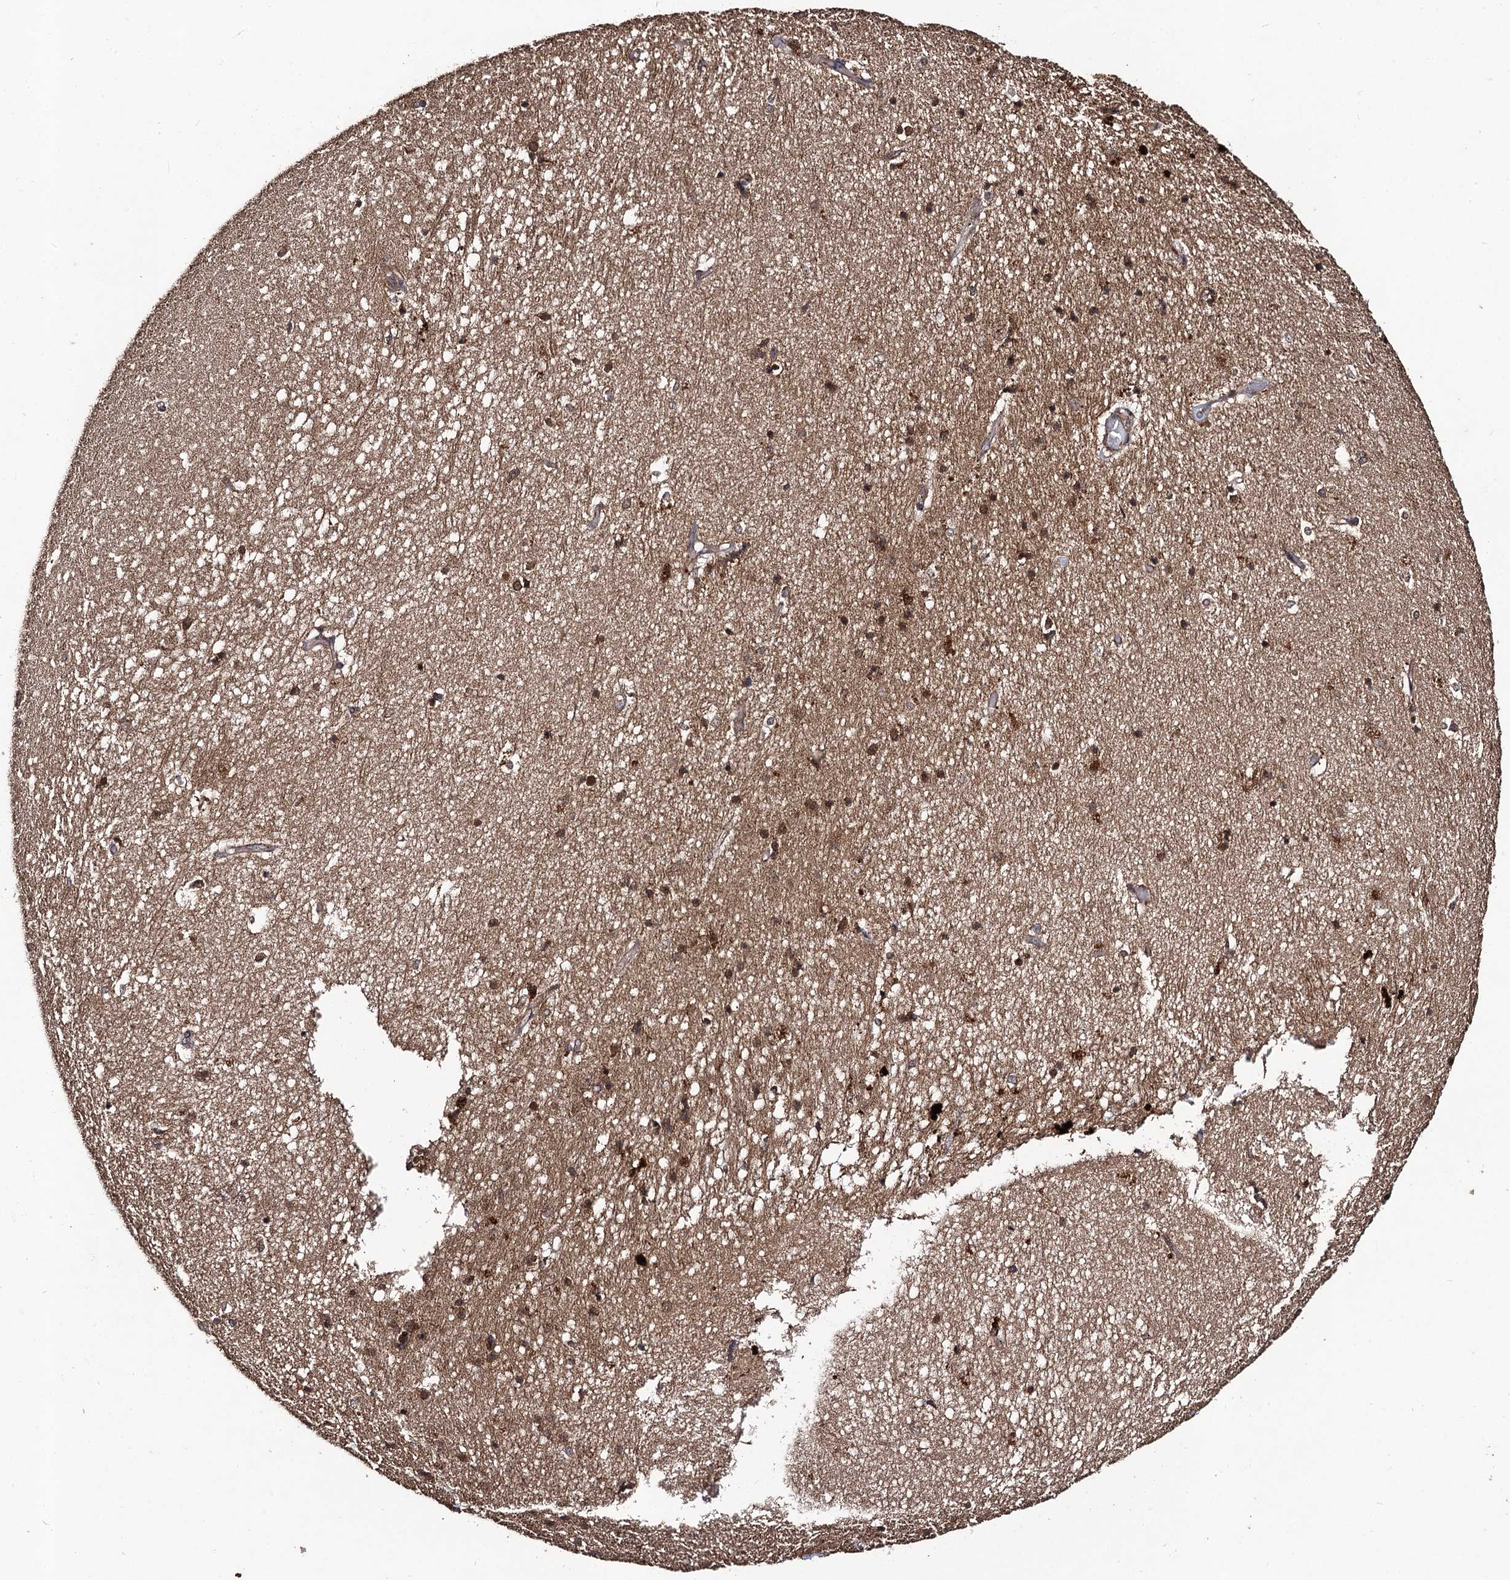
{"staining": {"intensity": "moderate", "quantity": "<25%", "location": "cytoplasmic/membranous"}, "tissue": "hippocampus", "cell_type": "Glial cells", "image_type": "normal", "snomed": [{"axis": "morphology", "description": "Normal tissue, NOS"}, {"axis": "topography", "description": "Hippocampus"}], "caption": "Immunohistochemical staining of unremarkable human hippocampus displays moderate cytoplasmic/membranous protein expression in about <25% of glial cells. (Stains: DAB (3,3'-diaminobenzidine) in brown, nuclei in blue, Microscopy: brightfield microscopy at high magnification).", "gene": "KXD1", "patient": {"sex": "male", "age": 45}}